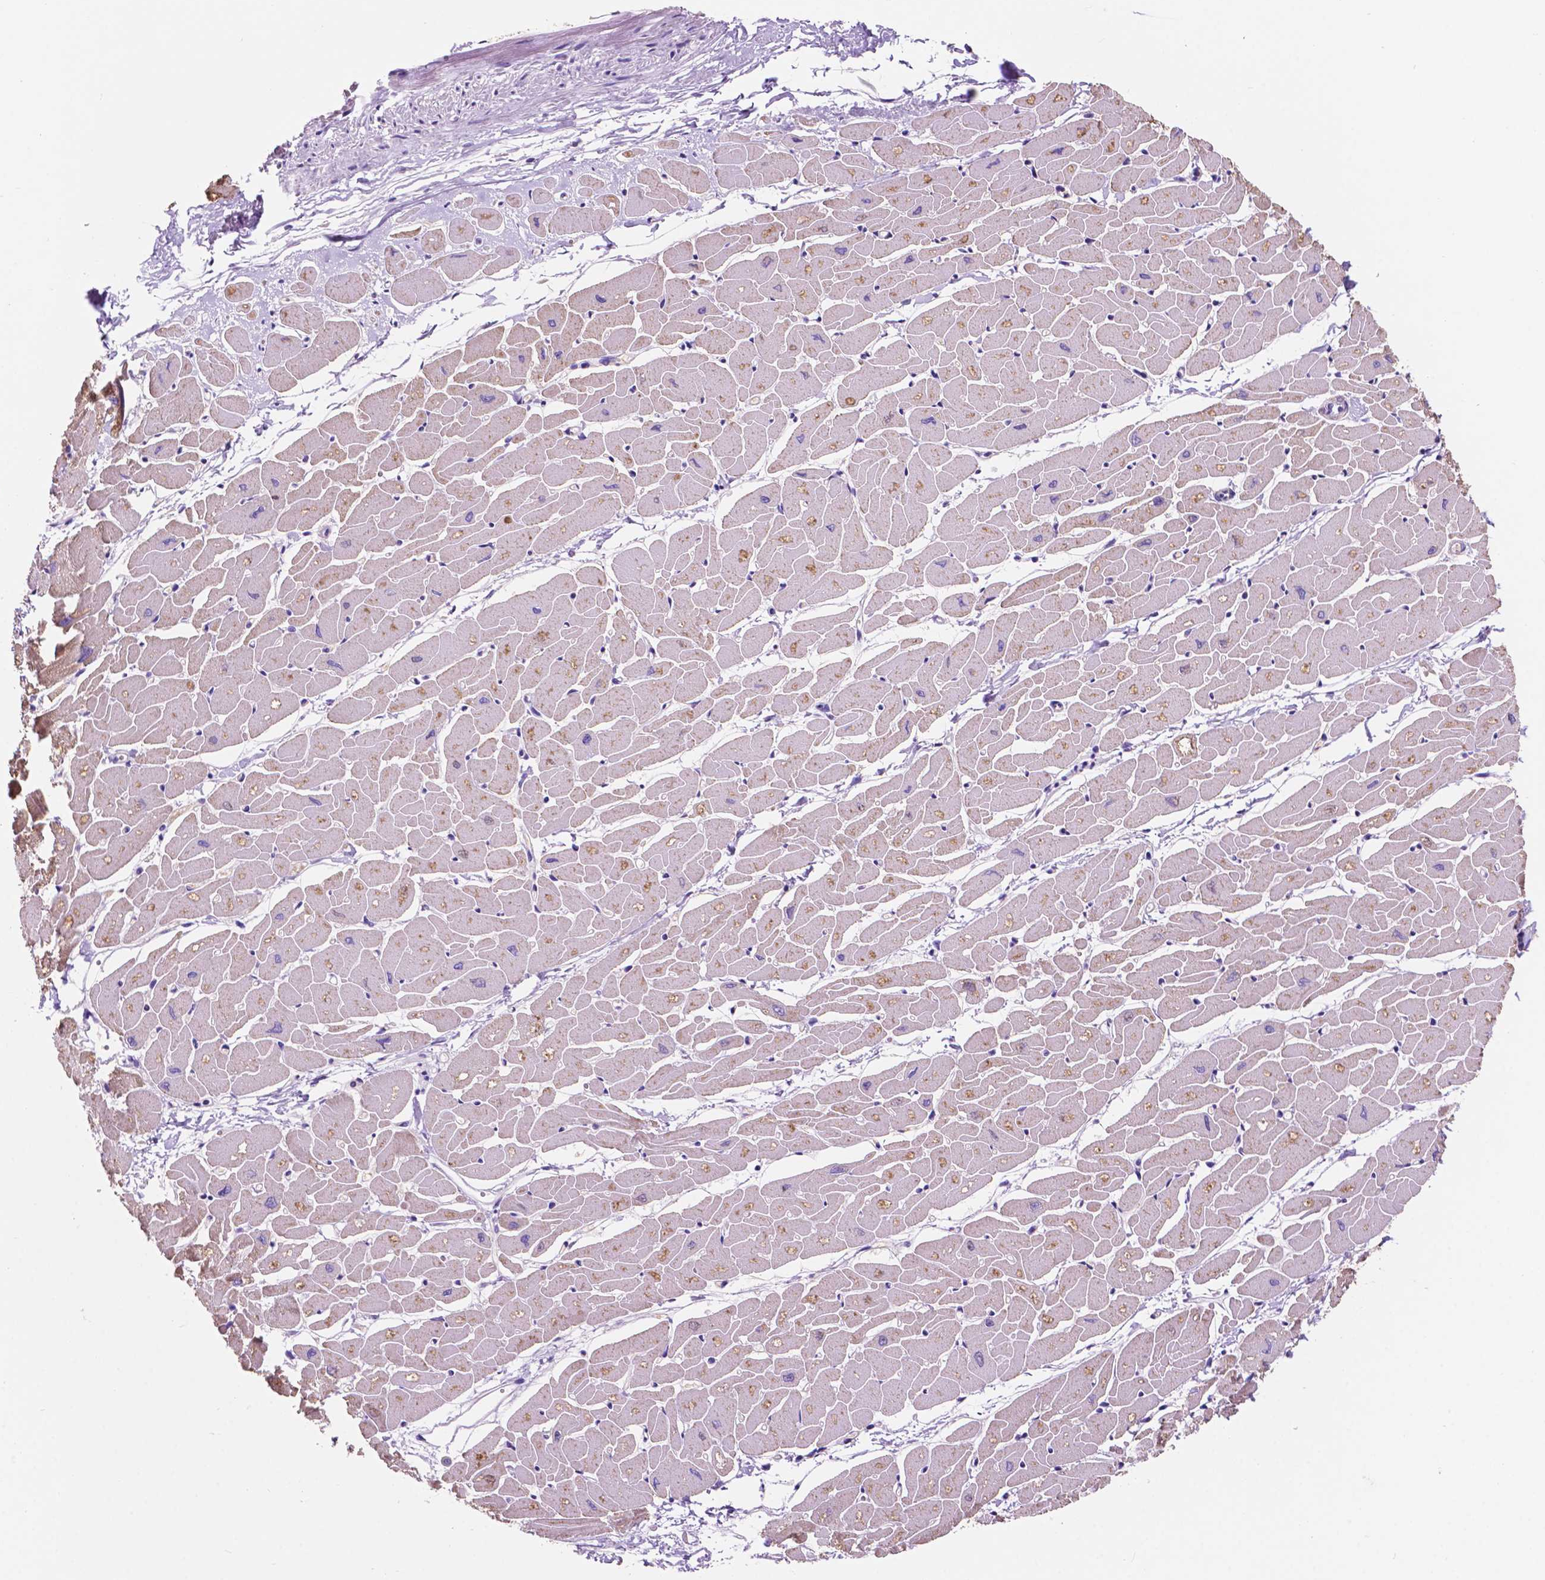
{"staining": {"intensity": "moderate", "quantity": "25%-75%", "location": "cytoplasmic/membranous"}, "tissue": "heart muscle", "cell_type": "Cardiomyocytes", "image_type": "normal", "snomed": [{"axis": "morphology", "description": "Normal tissue, NOS"}, {"axis": "topography", "description": "Heart"}], "caption": "Heart muscle stained with DAB (3,3'-diaminobenzidine) immunohistochemistry displays medium levels of moderate cytoplasmic/membranous staining in approximately 25%-75% of cardiomyocytes.", "gene": "TRPV5", "patient": {"sex": "male", "age": 57}}